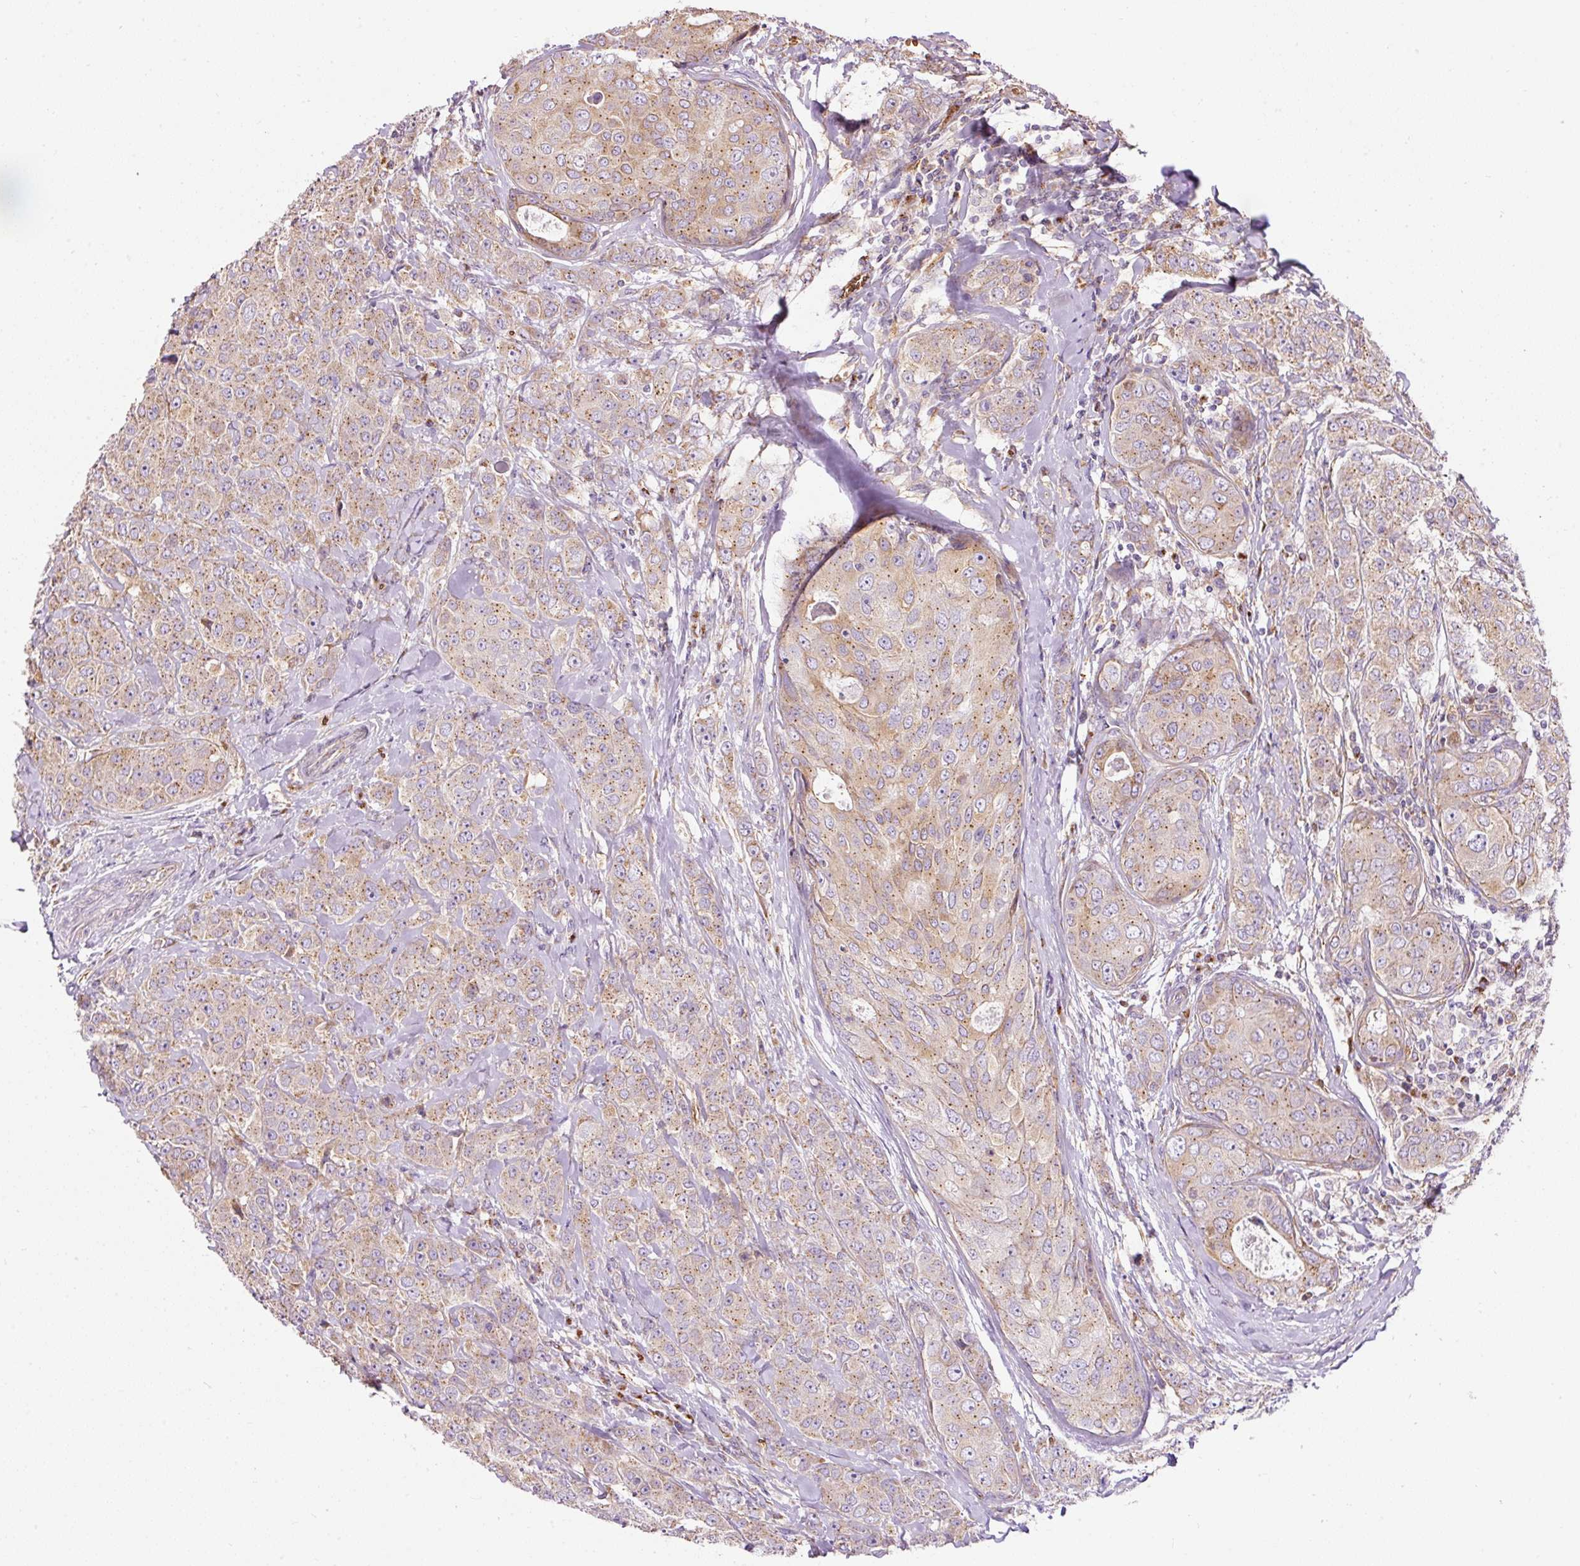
{"staining": {"intensity": "moderate", "quantity": ">75%", "location": "cytoplasmic/membranous"}, "tissue": "breast cancer", "cell_type": "Tumor cells", "image_type": "cancer", "snomed": [{"axis": "morphology", "description": "Duct carcinoma"}, {"axis": "topography", "description": "Breast"}], "caption": "Breast cancer (infiltrating ductal carcinoma) stained with IHC displays moderate cytoplasmic/membranous staining in approximately >75% of tumor cells. Nuclei are stained in blue.", "gene": "PRRC2A", "patient": {"sex": "female", "age": 43}}